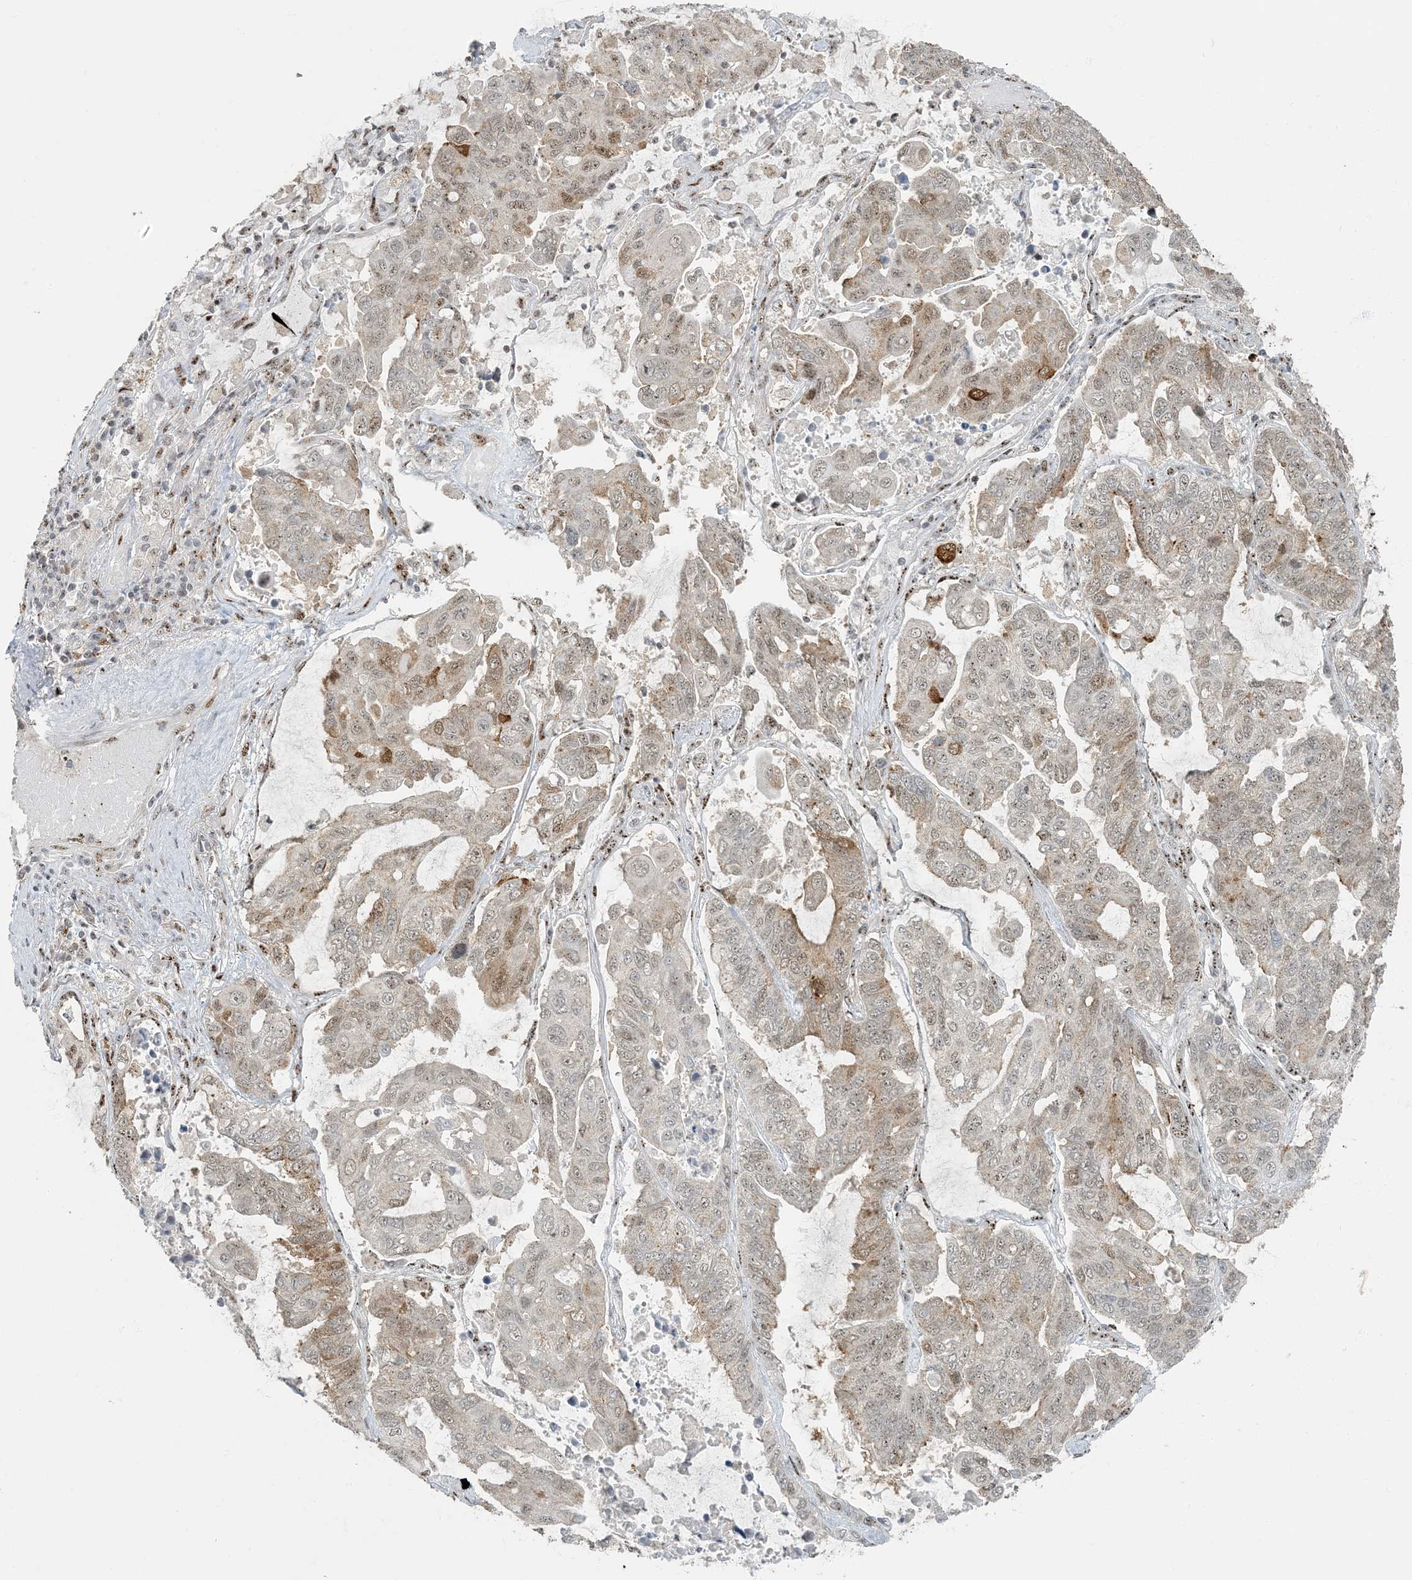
{"staining": {"intensity": "weak", "quantity": "<25%", "location": "cytoplasmic/membranous"}, "tissue": "lung cancer", "cell_type": "Tumor cells", "image_type": "cancer", "snomed": [{"axis": "morphology", "description": "Adenocarcinoma, NOS"}, {"axis": "topography", "description": "Lung"}], "caption": "High power microscopy micrograph of an immunohistochemistry image of lung cancer (adenocarcinoma), revealing no significant staining in tumor cells.", "gene": "MBD1", "patient": {"sex": "male", "age": 64}}